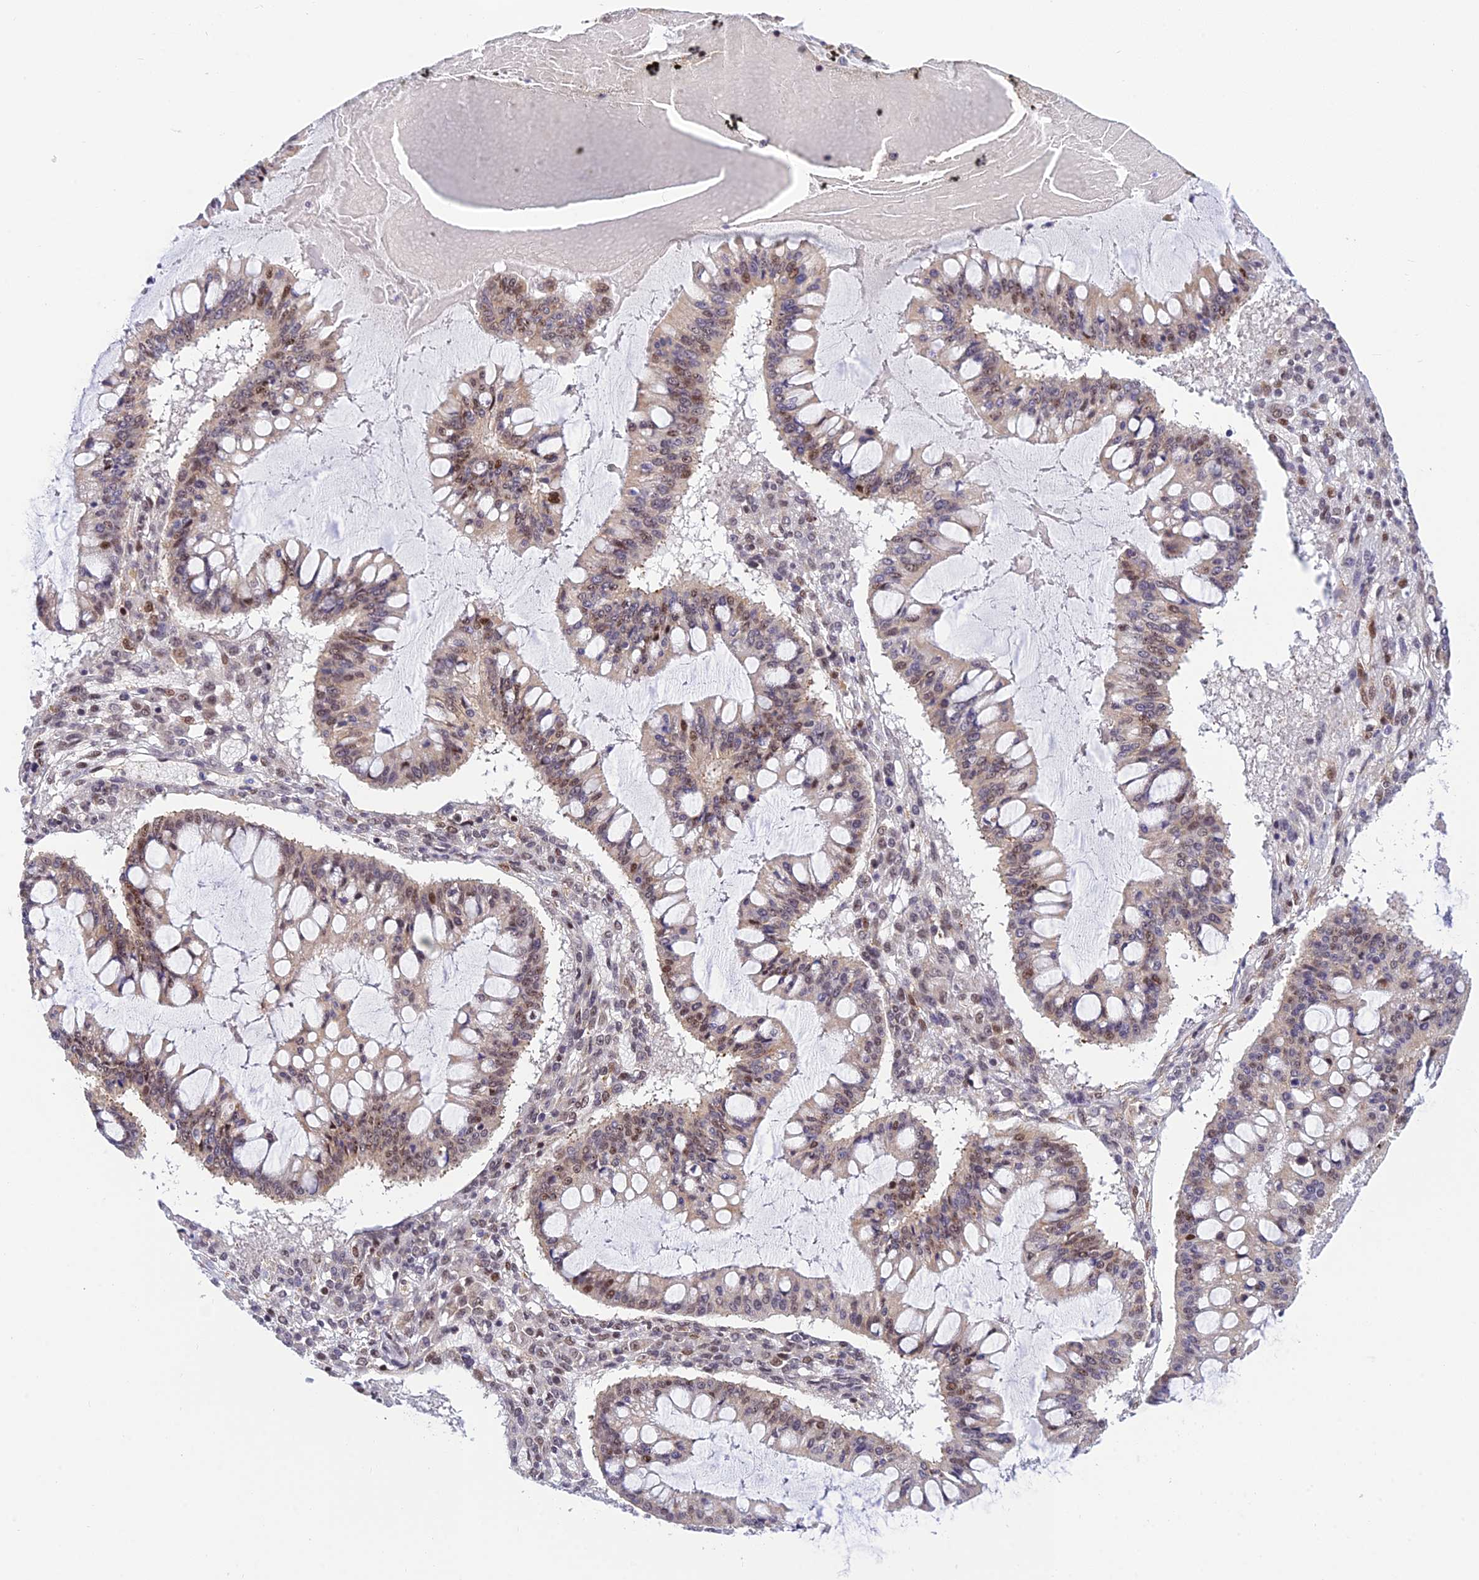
{"staining": {"intensity": "weak", "quantity": "25%-75%", "location": "nuclear"}, "tissue": "ovarian cancer", "cell_type": "Tumor cells", "image_type": "cancer", "snomed": [{"axis": "morphology", "description": "Cystadenocarcinoma, mucinous, NOS"}, {"axis": "topography", "description": "Ovary"}], "caption": "Tumor cells exhibit low levels of weak nuclear expression in approximately 25%-75% of cells in human mucinous cystadenocarcinoma (ovarian).", "gene": "USP22", "patient": {"sex": "female", "age": 73}}